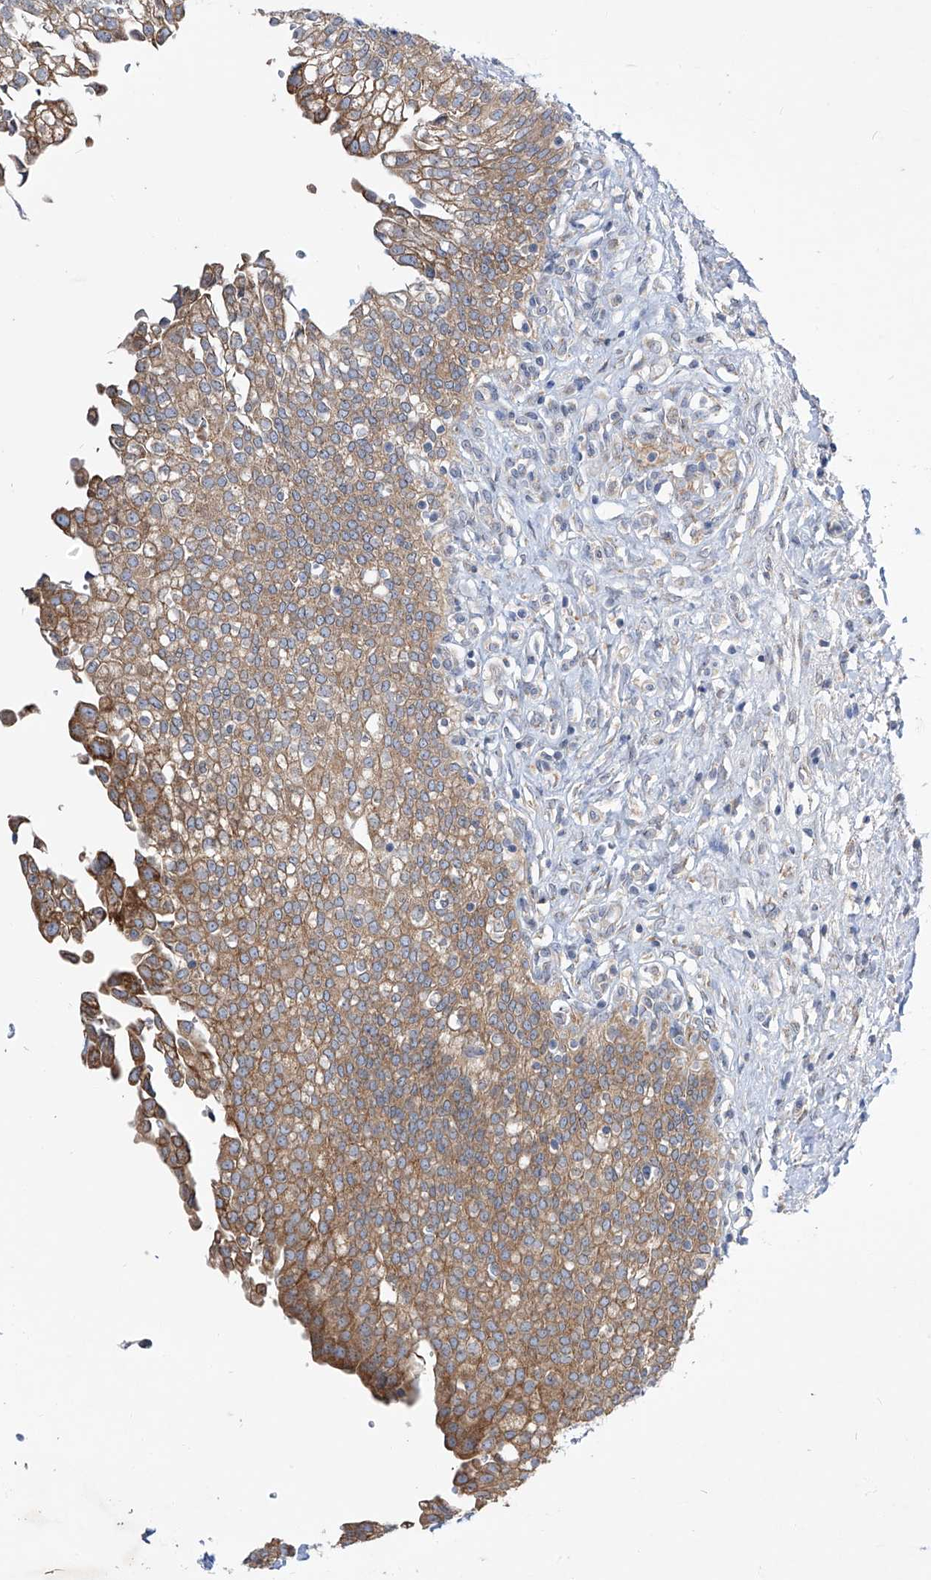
{"staining": {"intensity": "moderate", "quantity": ">75%", "location": "cytoplasmic/membranous"}, "tissue": "urinary bladder", "cell_type": "Urothelial cells", "image_type": "normal", "snomed": [{"axis": "morphology", "description": "Urothelial carcinoma, High grade"}, {"axis": "topography", "description": "Urinary bladder"}], "caption": "A photomicrograph of urinary bladder stained for a protein reveals moderate cytoplasmic/membranous brown staining in urothelial cells.", "gene": "UFL1", "patient": {"sex": "male", "age": 46}}